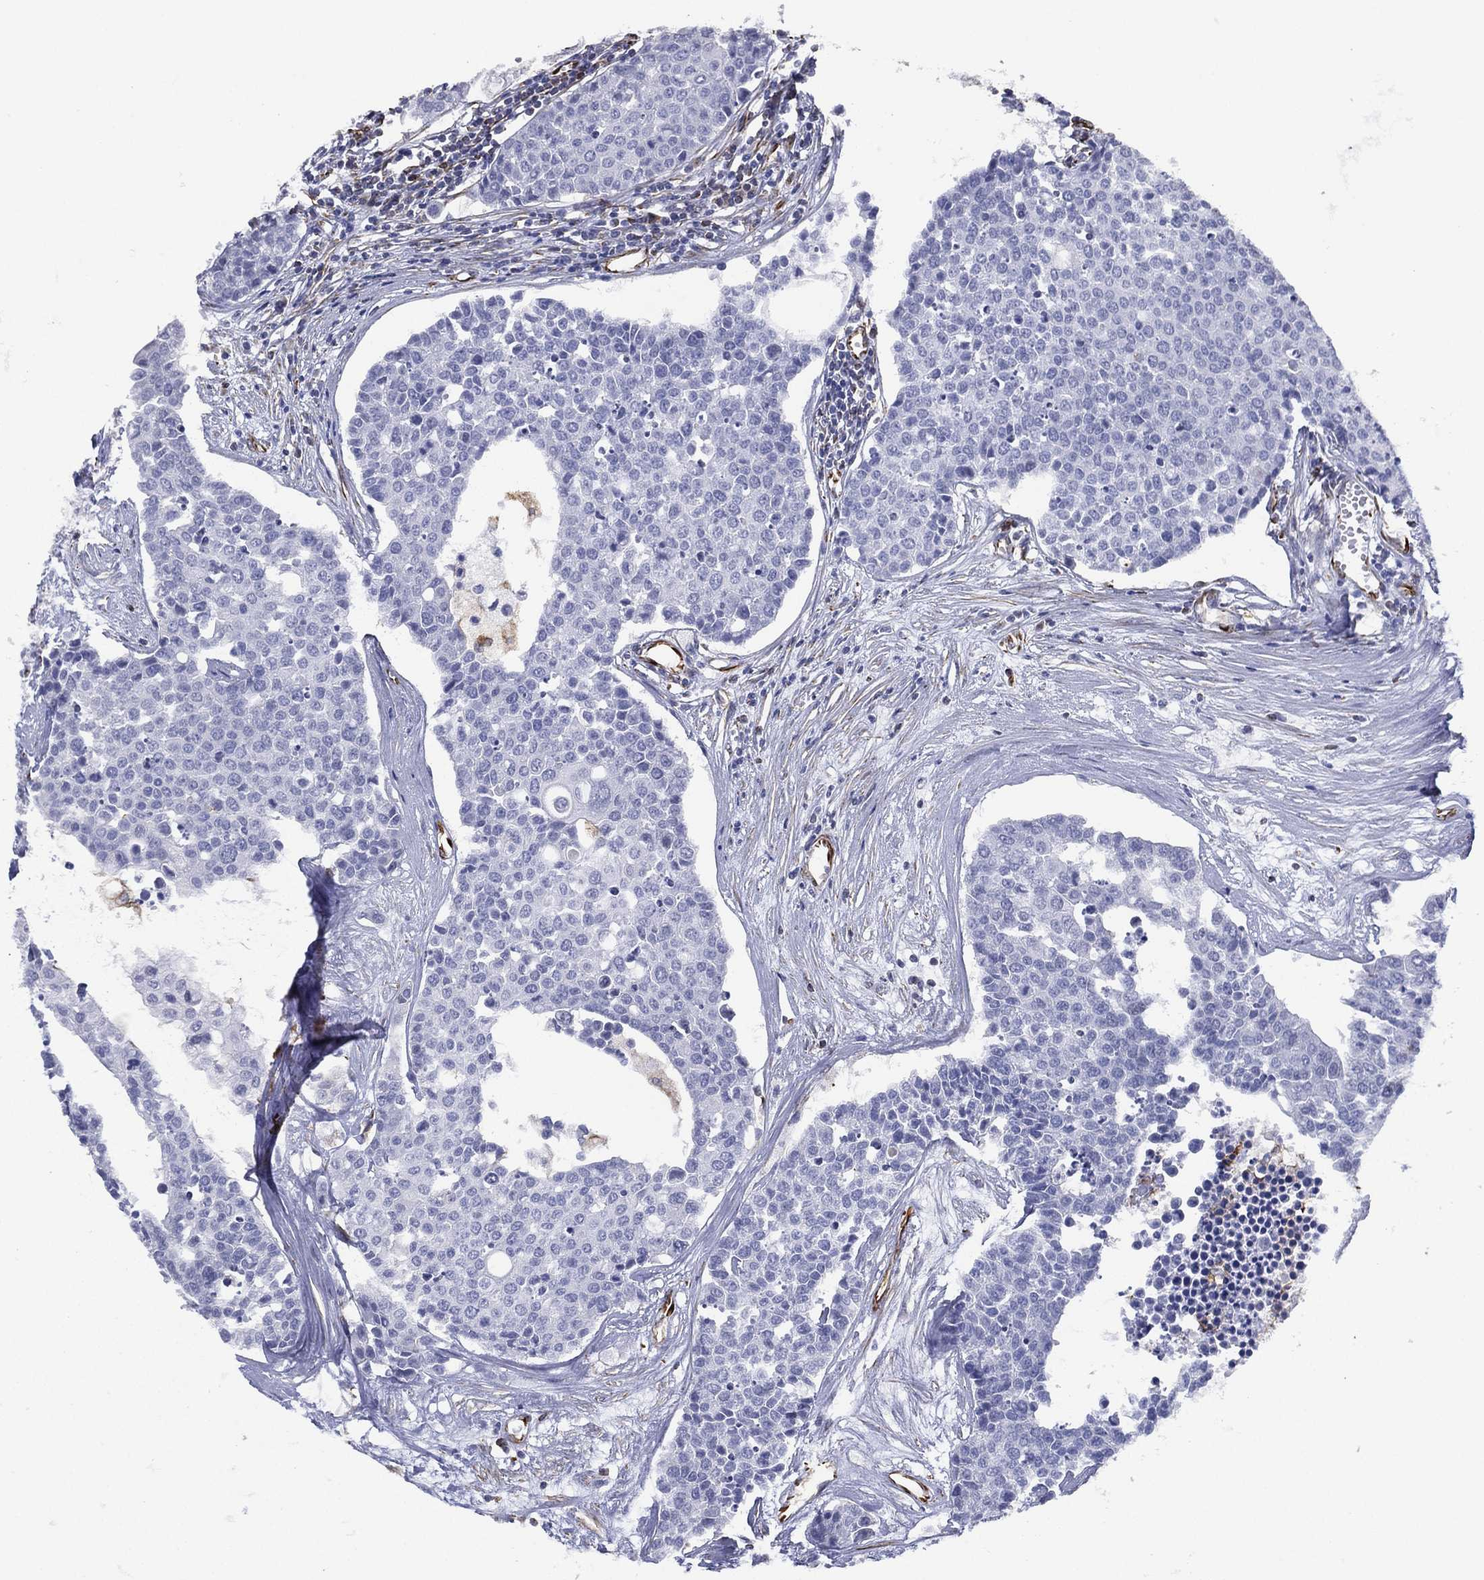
{"staining": {"intensity": "negative", "quantity": "none", "location": "none"}, "tissue": "carcinoid", "cell_type": "Tumor cells", "image_type": "cancer", "snomed": [{"axis": "morphology", "description": "Carcinoid, malignant, NOS"}, {"axis": "topography", "description": "Colon"}], "caption": "Immunohistochemistry of human malignant carcinoid shows no expression in tumor cells. (Stains: DAB immunohistochemistry (IHC) with hematoxylin counter stain, Microscopy: brightfield microscopy at high magnification).", "gene": "MAS1", "patient": {"sex": "male", "age": 81}}